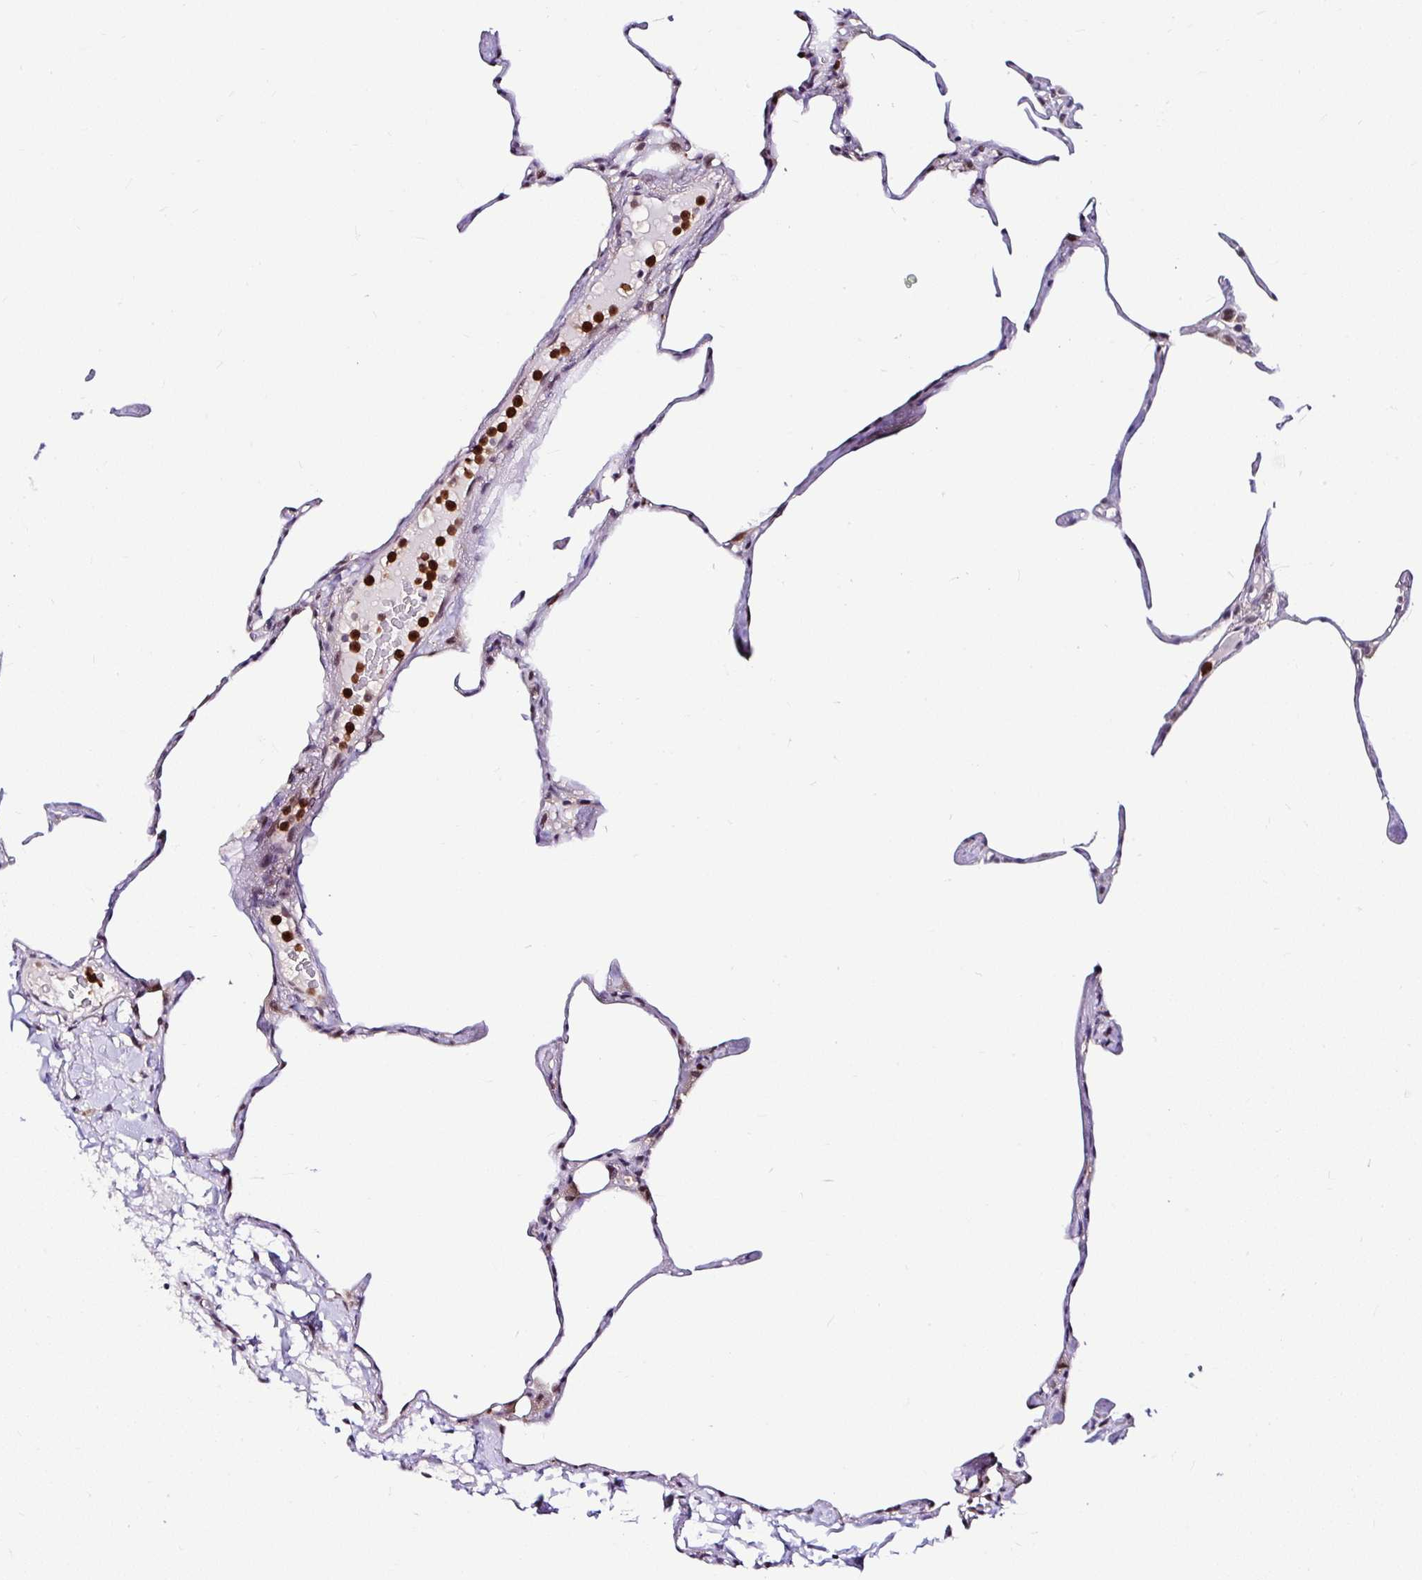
{"staining": {"intensity": "negative", "quantity": "none", "location": "none"}, "tissue": "lung", "cell_type": "Alveolar cells", "image_type": "normal", "snomed": [{"axis": "morphology", "description": "Normal tissue, NOS"}, {"axis": "topography", "description": "Lung"}], "caption": "An immunohistochemistry (IHC) image of benign lung is shown. There is no staining in alveolar cells of lung. (Brightfield microscopy of DAB (3,3'-diaminobenzidine) immunohistochemistry at high magnification).", "gene": "PIN4", "patient": {"sex": "male", "age": 65}}